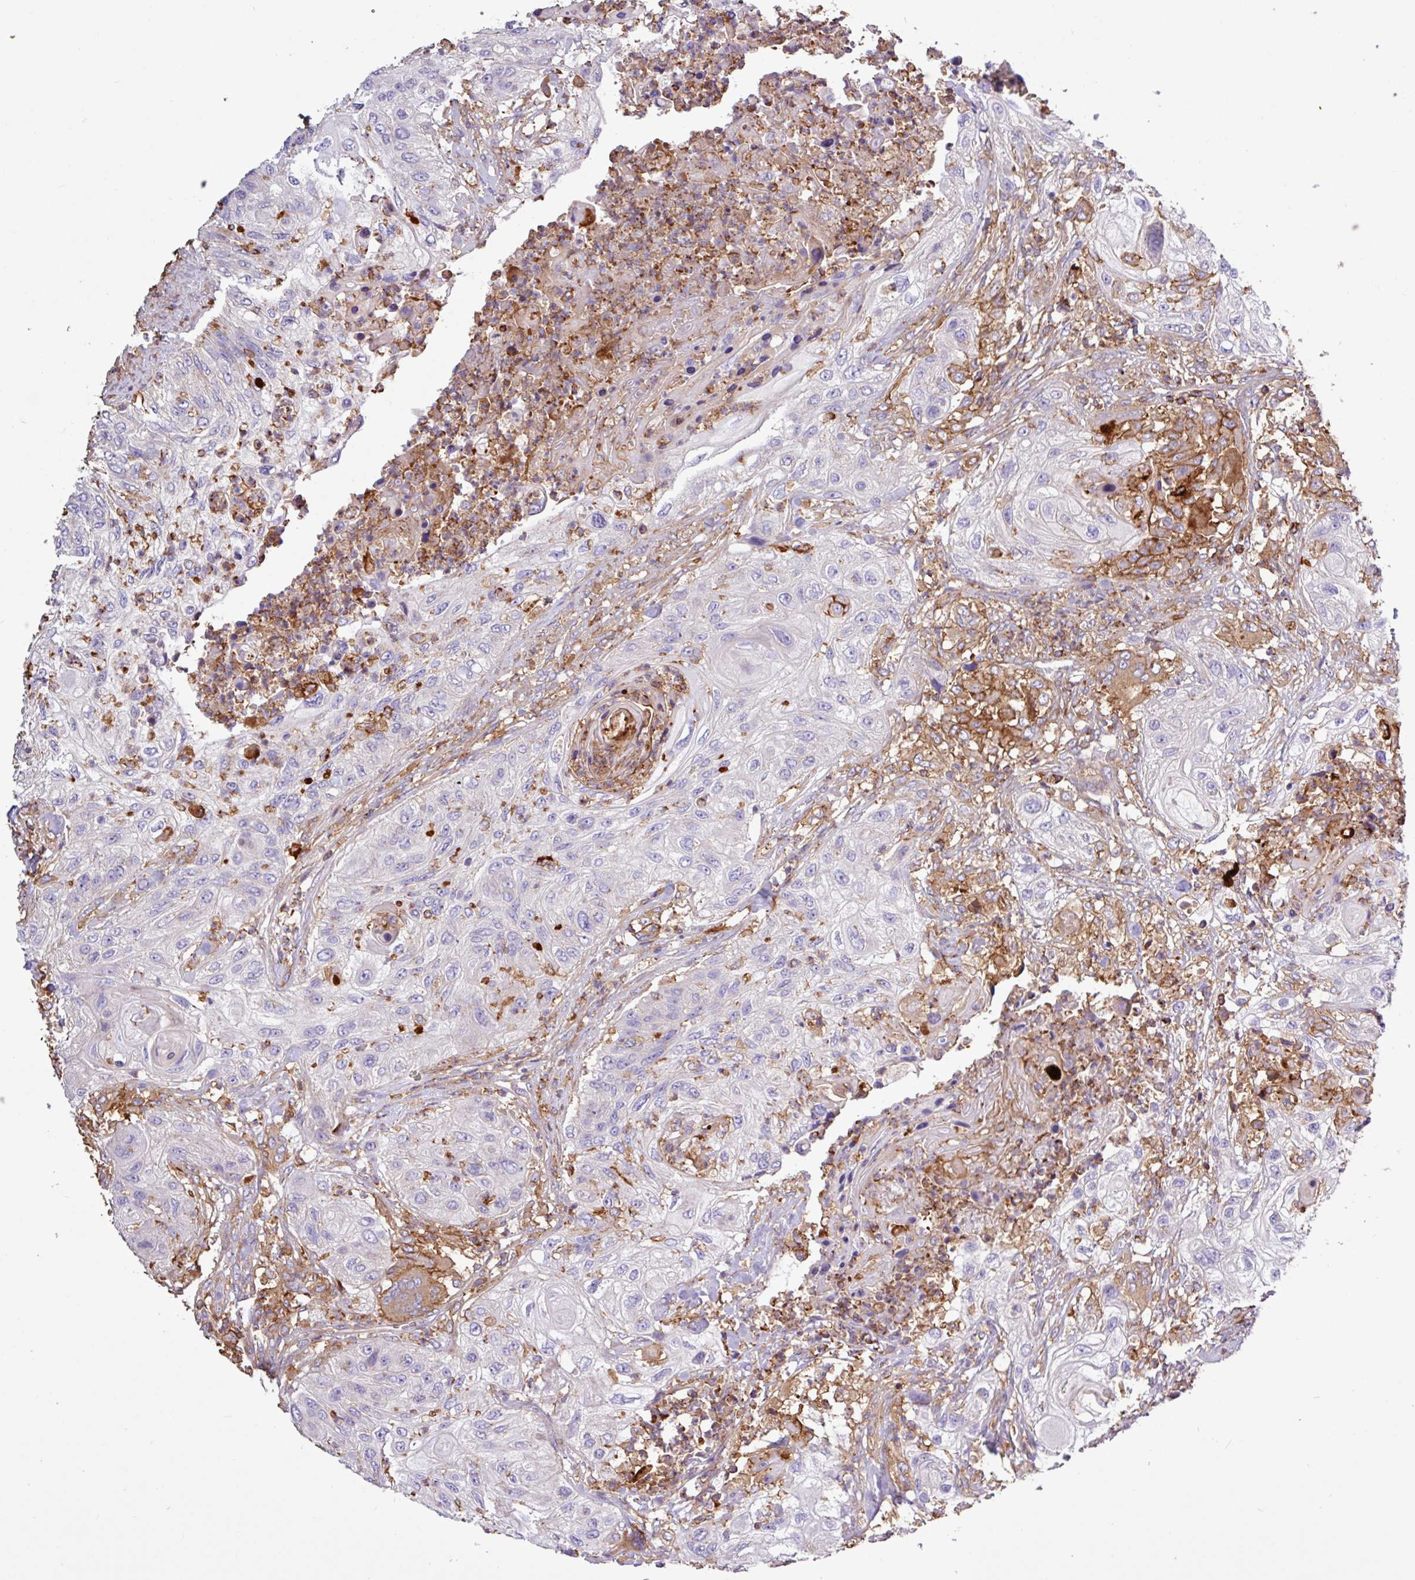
{"staining": {"intensity": "negative", "quantity": "none", "location": "none"}, "tissue": "urothelial cancer", "cell_type": "Tumor cells", "image_type": "cancer", "snomed": [{"axis": "morphology", "description": "Urothelial carcinoma, High grade"}, {"axis": "topography", "description": "Urinary bladder"}], "caption": "Tumor cells are negative for brown protein staining in high-grade urothelial carcinoma.", "gene": "ACTR3", "patient": {"sex": "female", "age": 60}}